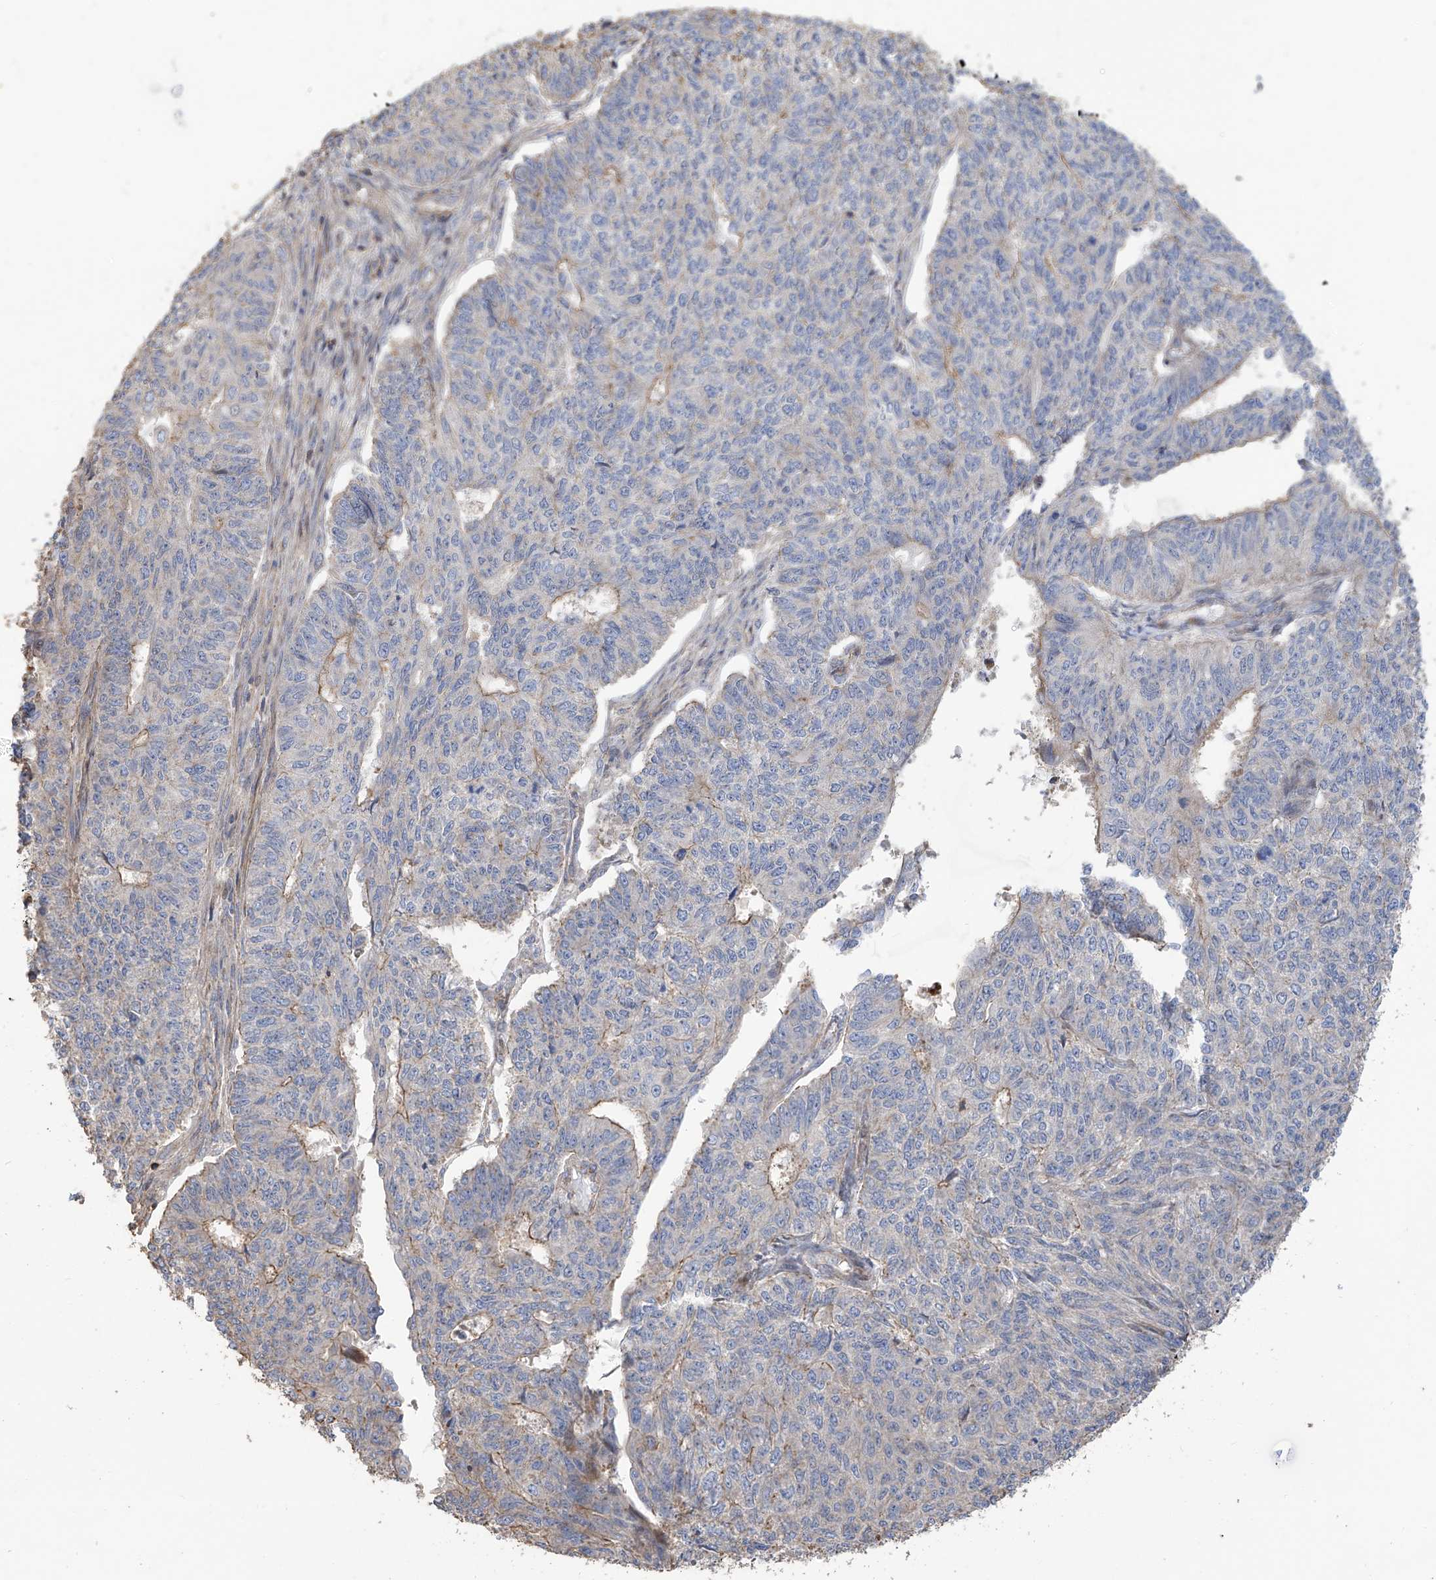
{"staining": {"intensity": "weak", "quantity": "<25%", "location": "cytoplasmic/membranous"}, "tissue": "endometrial cancer", "cell_type": "Tumor cells", "image_type": "cancer", "snomed": [{"axis": "morphology", "description": "Adenocarcinoma, NOS"}, {"axis": "topography", "description": "Endometrium"}], "caption": "This histopathology image is of endometrial adenocarcinoma stained with immunohistochemistry (IHC) to label a protein in brown with the nuclei are counter-stained blue. There is no staining in tumor cells.", "gene": "SLC43A3", "patient": {"sex": "female", "age": 32}}